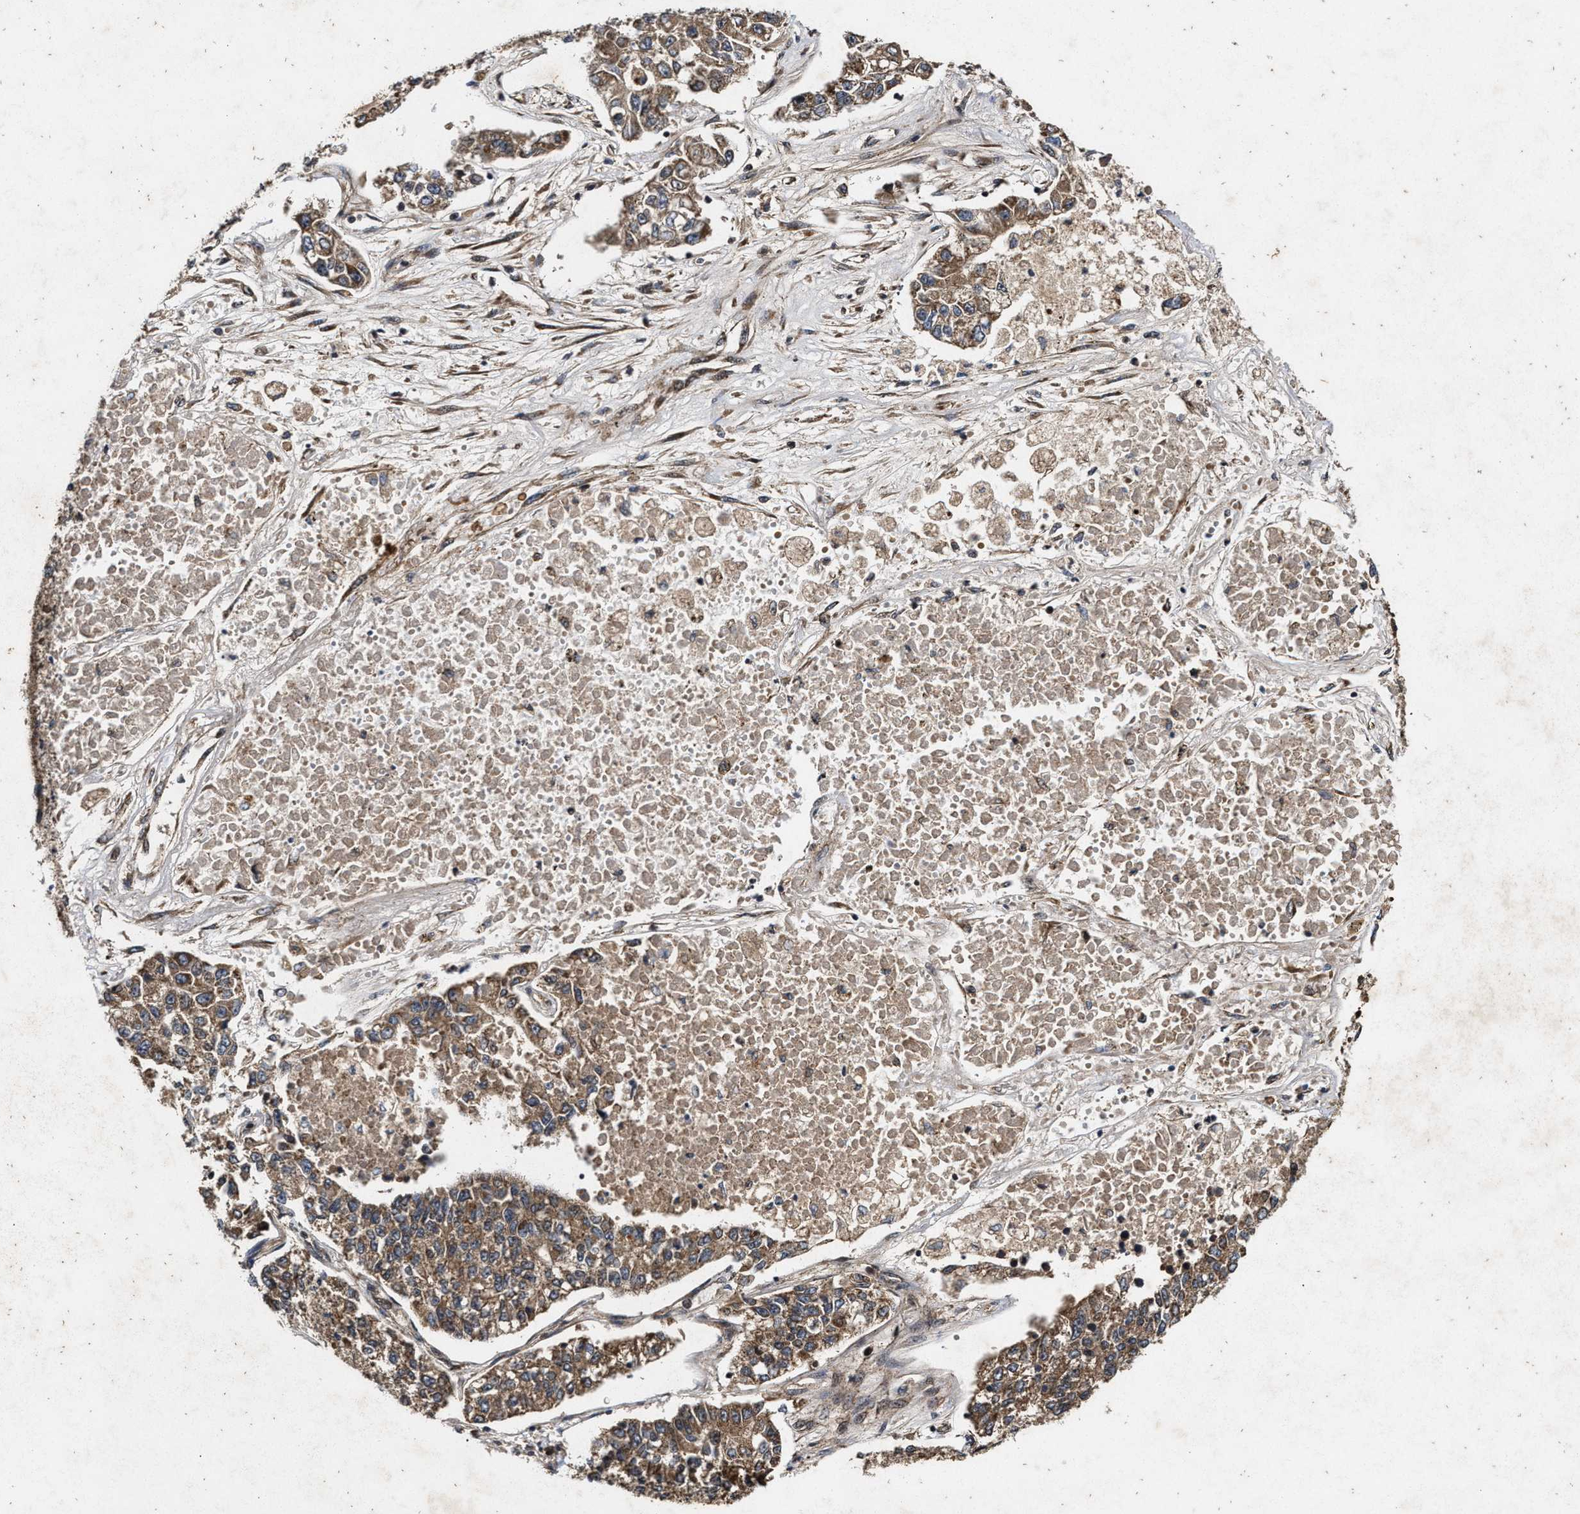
{"staining": {"intensity": "moderate", "quantity": ">75%", "location": "cytoplasmic/membranous"}, "tissue": "lung cancer", "cell_type": "Tumor cells", "image_type": "cancer", "snomed": [{"axis": "morphology", "description": "Adenocarcinoma, NOS"}, {"axis": "topography", "description": "Lung"}], "caption": "The micrograph reveals staining of lung adenocarcinoma, revealing moderate cytoplasmic/membranous protein staining (brown color) within tumor cells.", "gene": "CFLAR", "patient": {"sex": "male", "age": 49}}